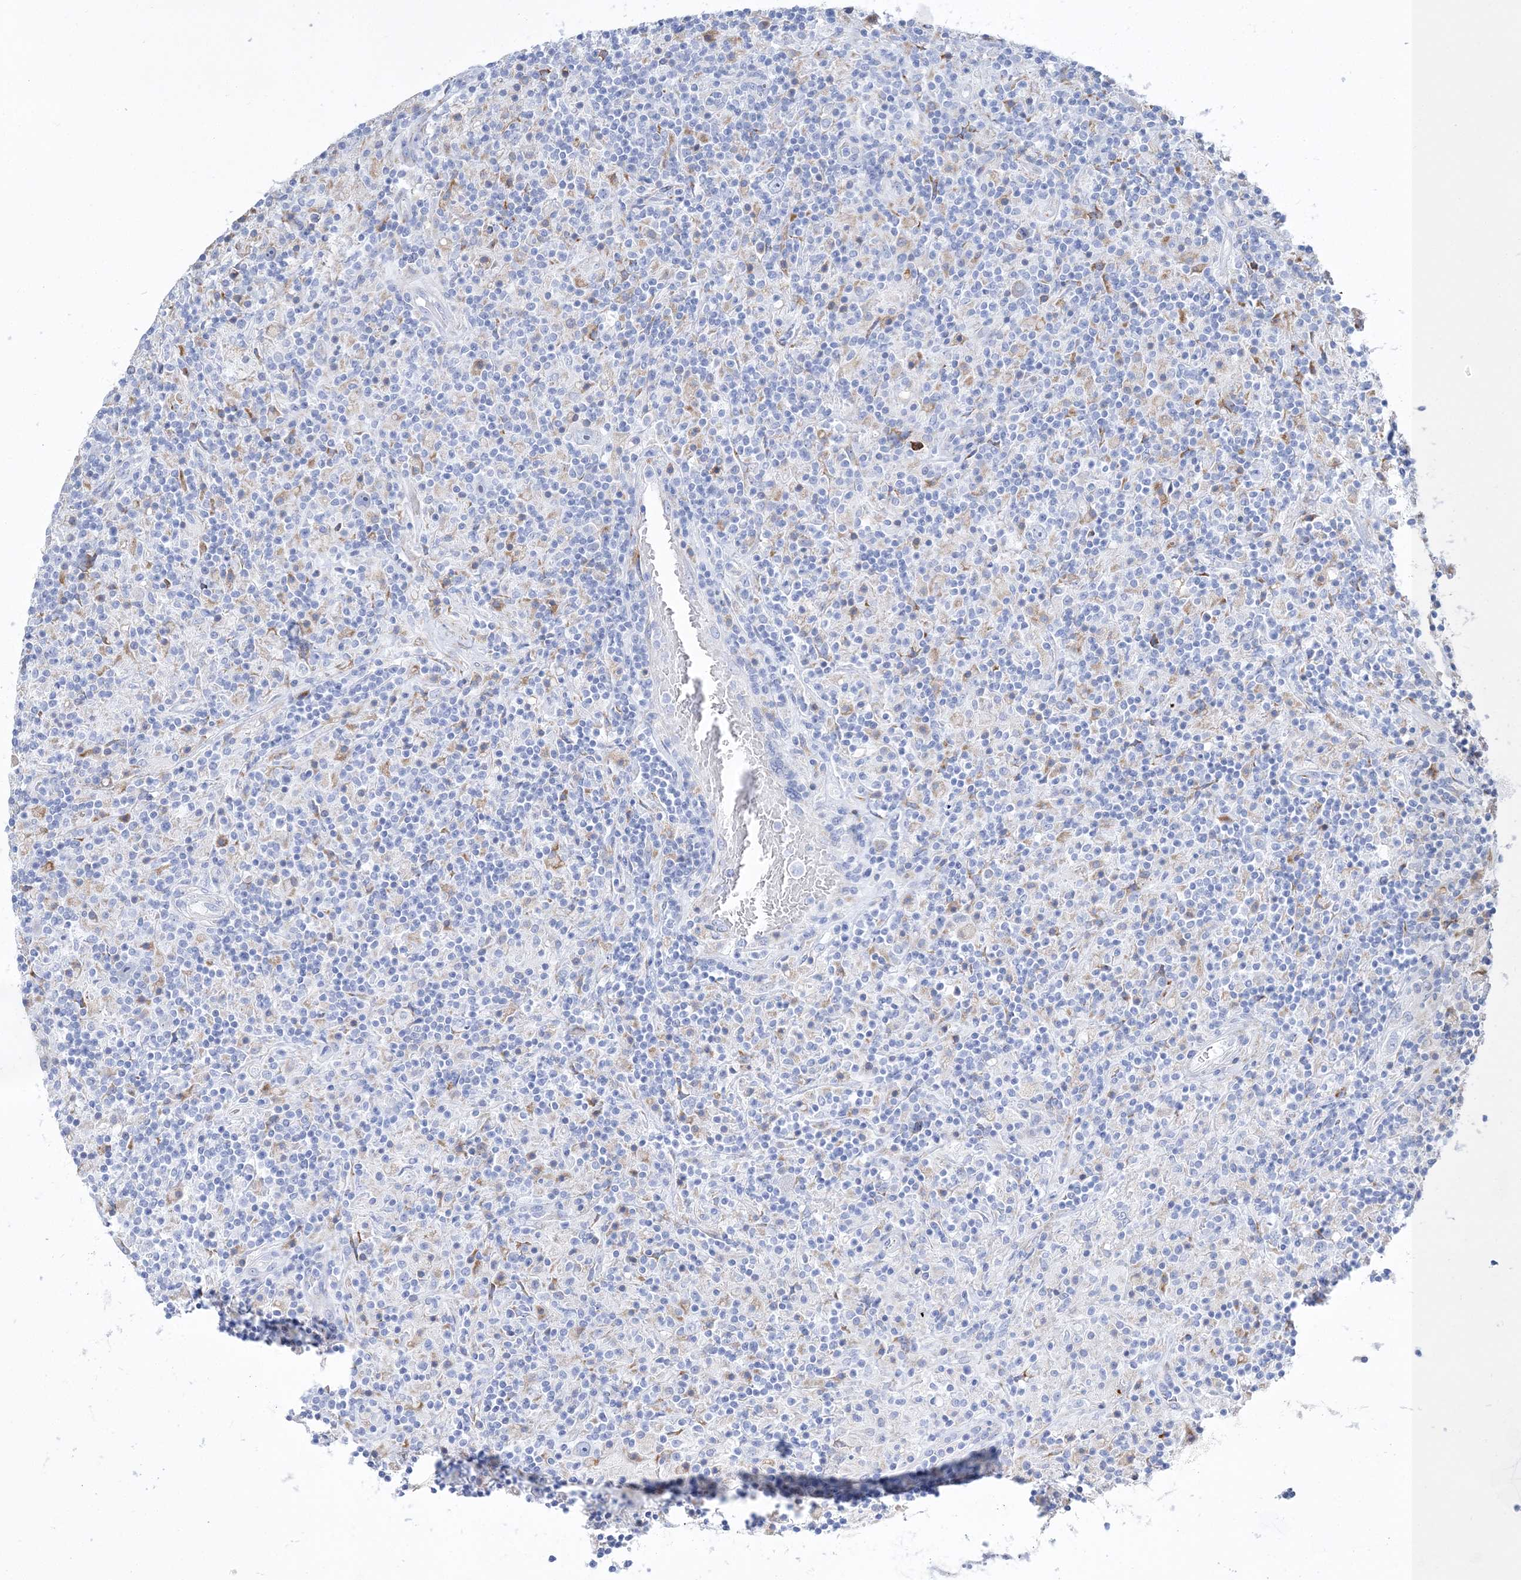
{"staining": {"intensity": "negative", "quantity": "none", "location": "none"}, "tissue": "lymphoma", "cell_type": "Tumor cells", "image_type": "cancer", "snomed": [{"axis": "morphology", "description": "Hodgkin's disease, NOS"}, {"axis": "topography", "description": "Lymph node"}], "caption": "An immunohistochemistry micrograph of Hodgkin's disease is shown. There is no staining in tumor cells of Hodgkin's disease.", "gene": "TSPYL6", "patient": {"sex": "male", "age": 70}}